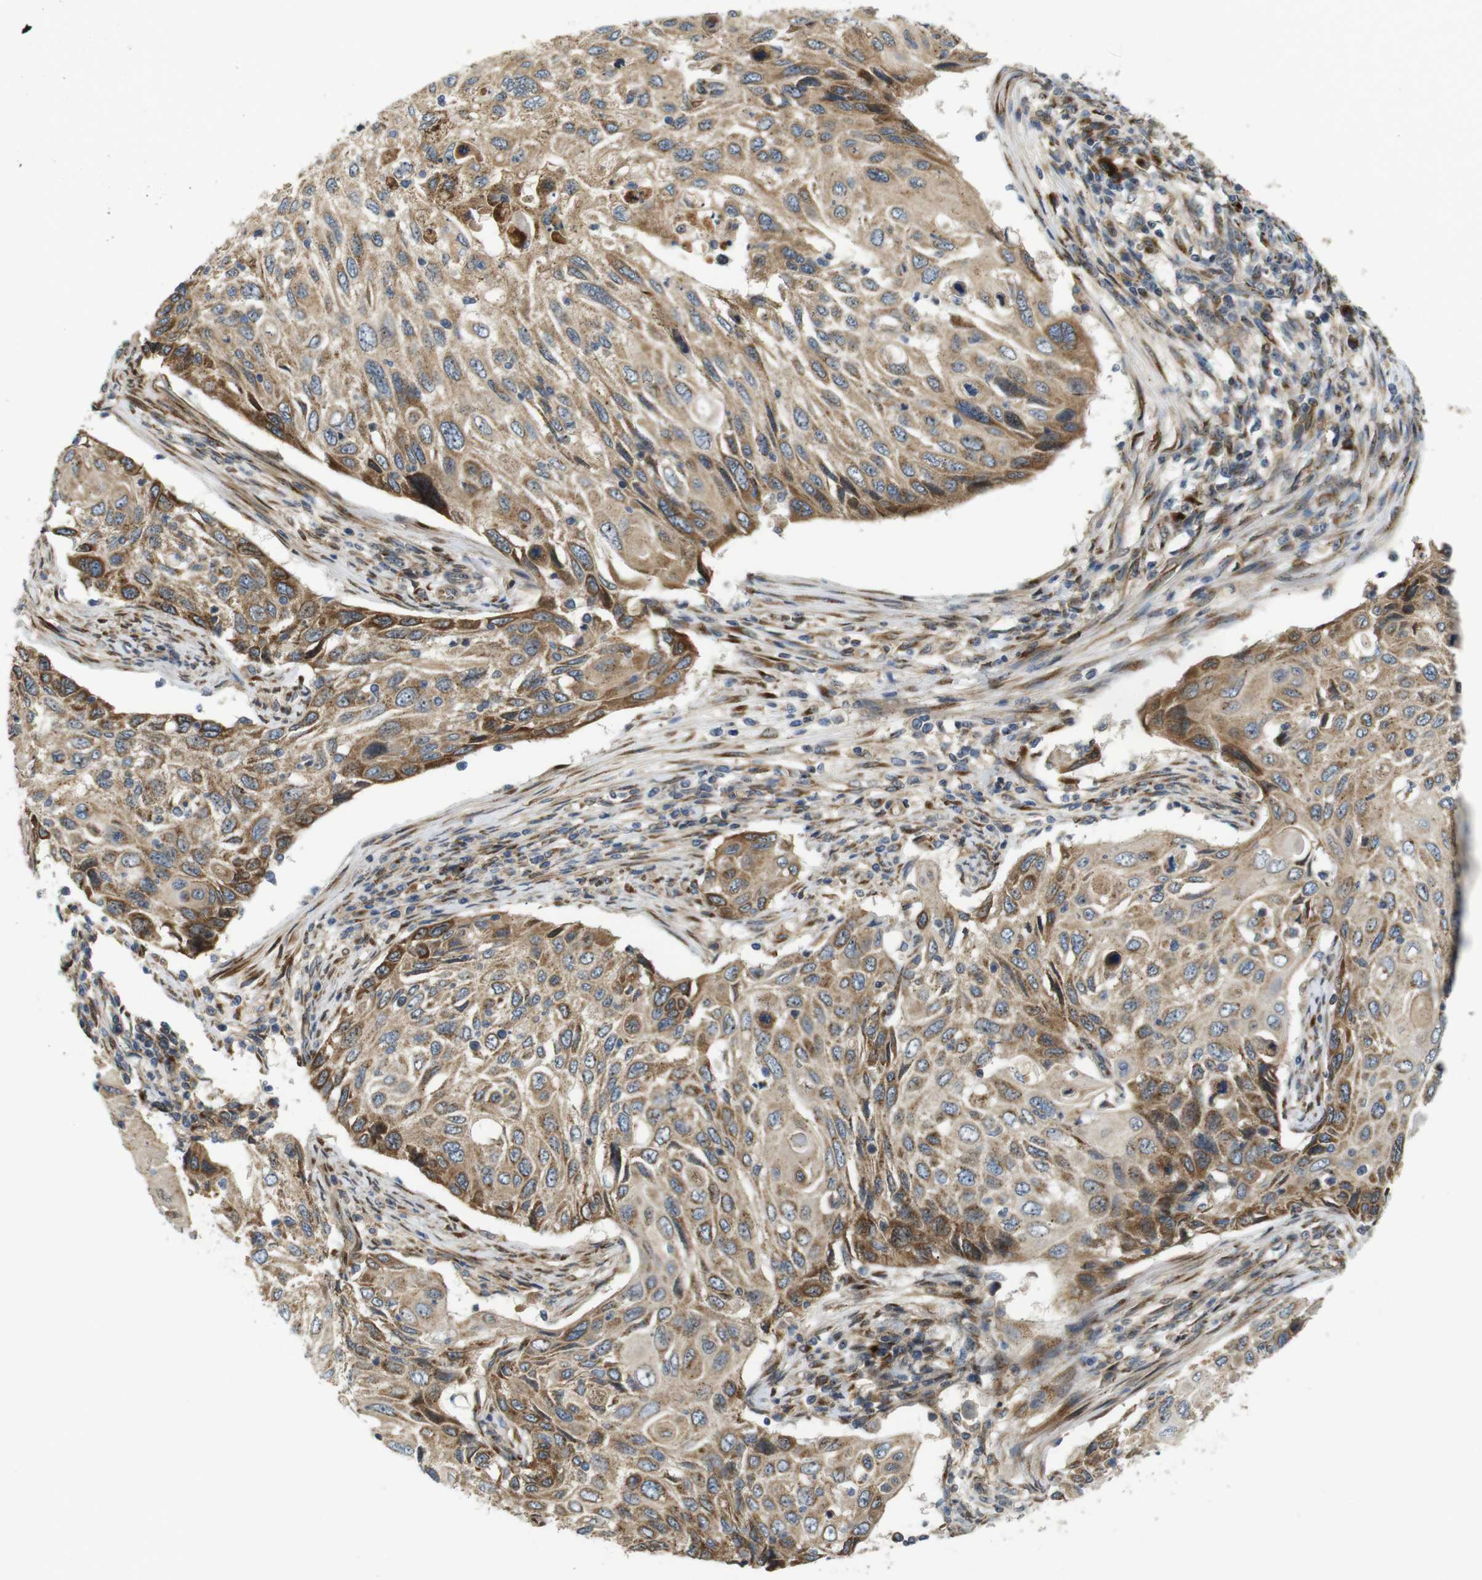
{"staining": {"intensity": "moderate", "quantity": ">75%", "location": "cytoplasmic/membranous"}, "tissue": "cervical cancer", "cell_type": "Tumor cells", "image_type": "cancer", "snomed": [{"axis": "morphology", "description": "Squamous cell carcinoma, NOS"}, {"axis": "topography", "description": "Cervix"}], "caption": "Cervical squamous cell carcinoma stained with a protein marker reveals moderate staining in tumor cells.", "gene": "TMEM143", "patient": {"sex": "female", "age": 70}}